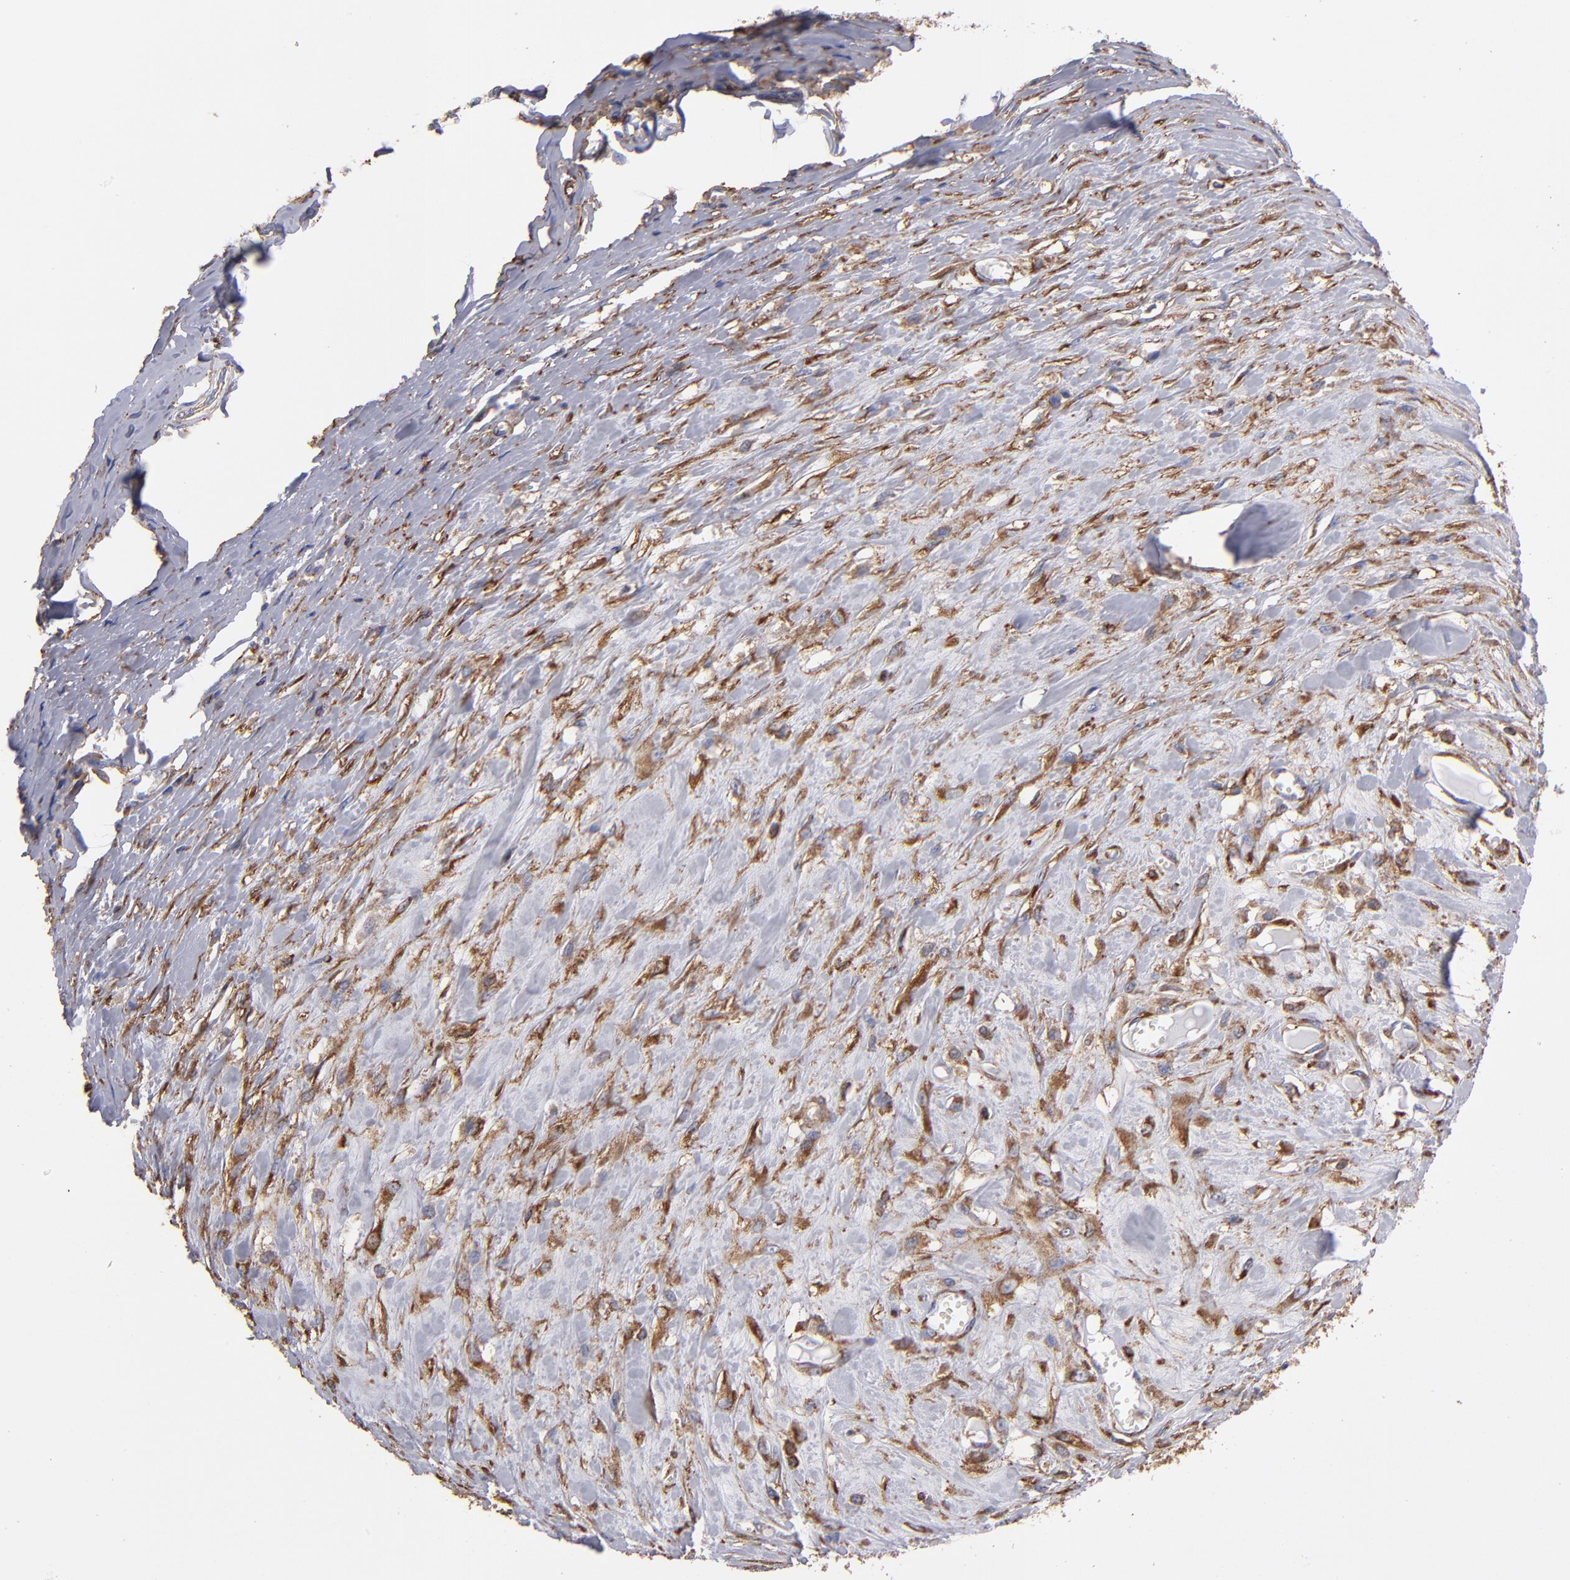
{"staining": {"intensity": "negative", "quantity": "none", "location": "none"}, "tissue": "melanoma", "cell_type": "Tumor cells", "image_type": "cancer", "snomed": [{"axis": "morphology", "description": "Malignant melanoma, Metastatic site"}, {"axis": "topography", "description": "Lymph node"}], "caption": "The IHC histopathology image has no significant positivity in tumor cells of melanoma tissue.", "gene": "MVP", "patient": {"sex": "male", "age": 59}}